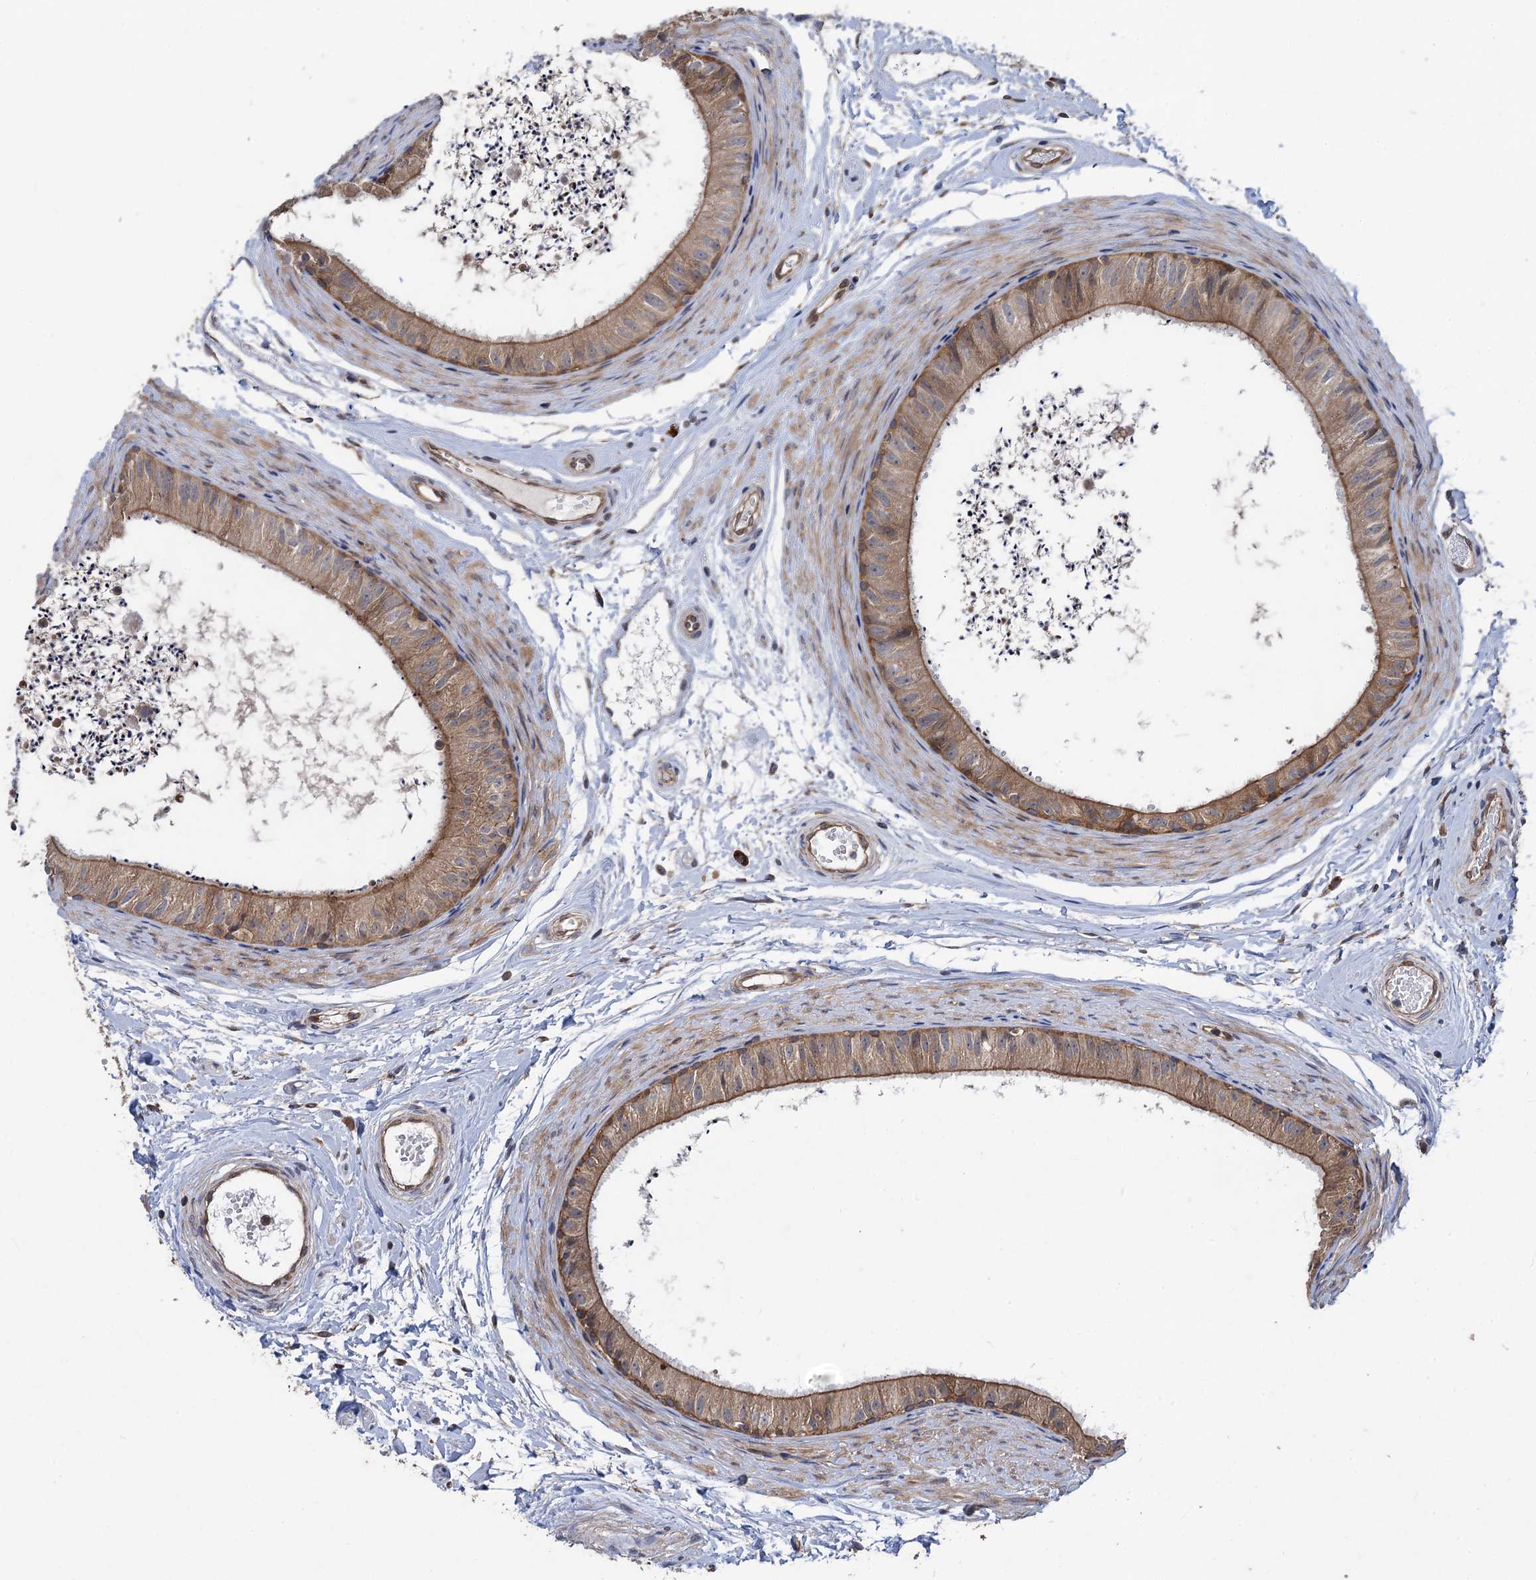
{"staining": {"intensity": "moderate", "quantity": ">75%", "location": "cytoplasmic/membranous"}, "tissue": "epididymis", "cell_type": "Glandular cells", "image_type": "normal", "snomed": [{"axis": "morphology", "description": "Normal tissue, NOS"}, {"axis": "topography", "description": "Epididymis"}], "caption": "Epididymis stained with a brown dye reveals moderate cytoplasmic/membranous positive positivity in about >75% of glandular cells.", "gene": "HAUS1", "patient": {"sex": "male", "age": 56}}